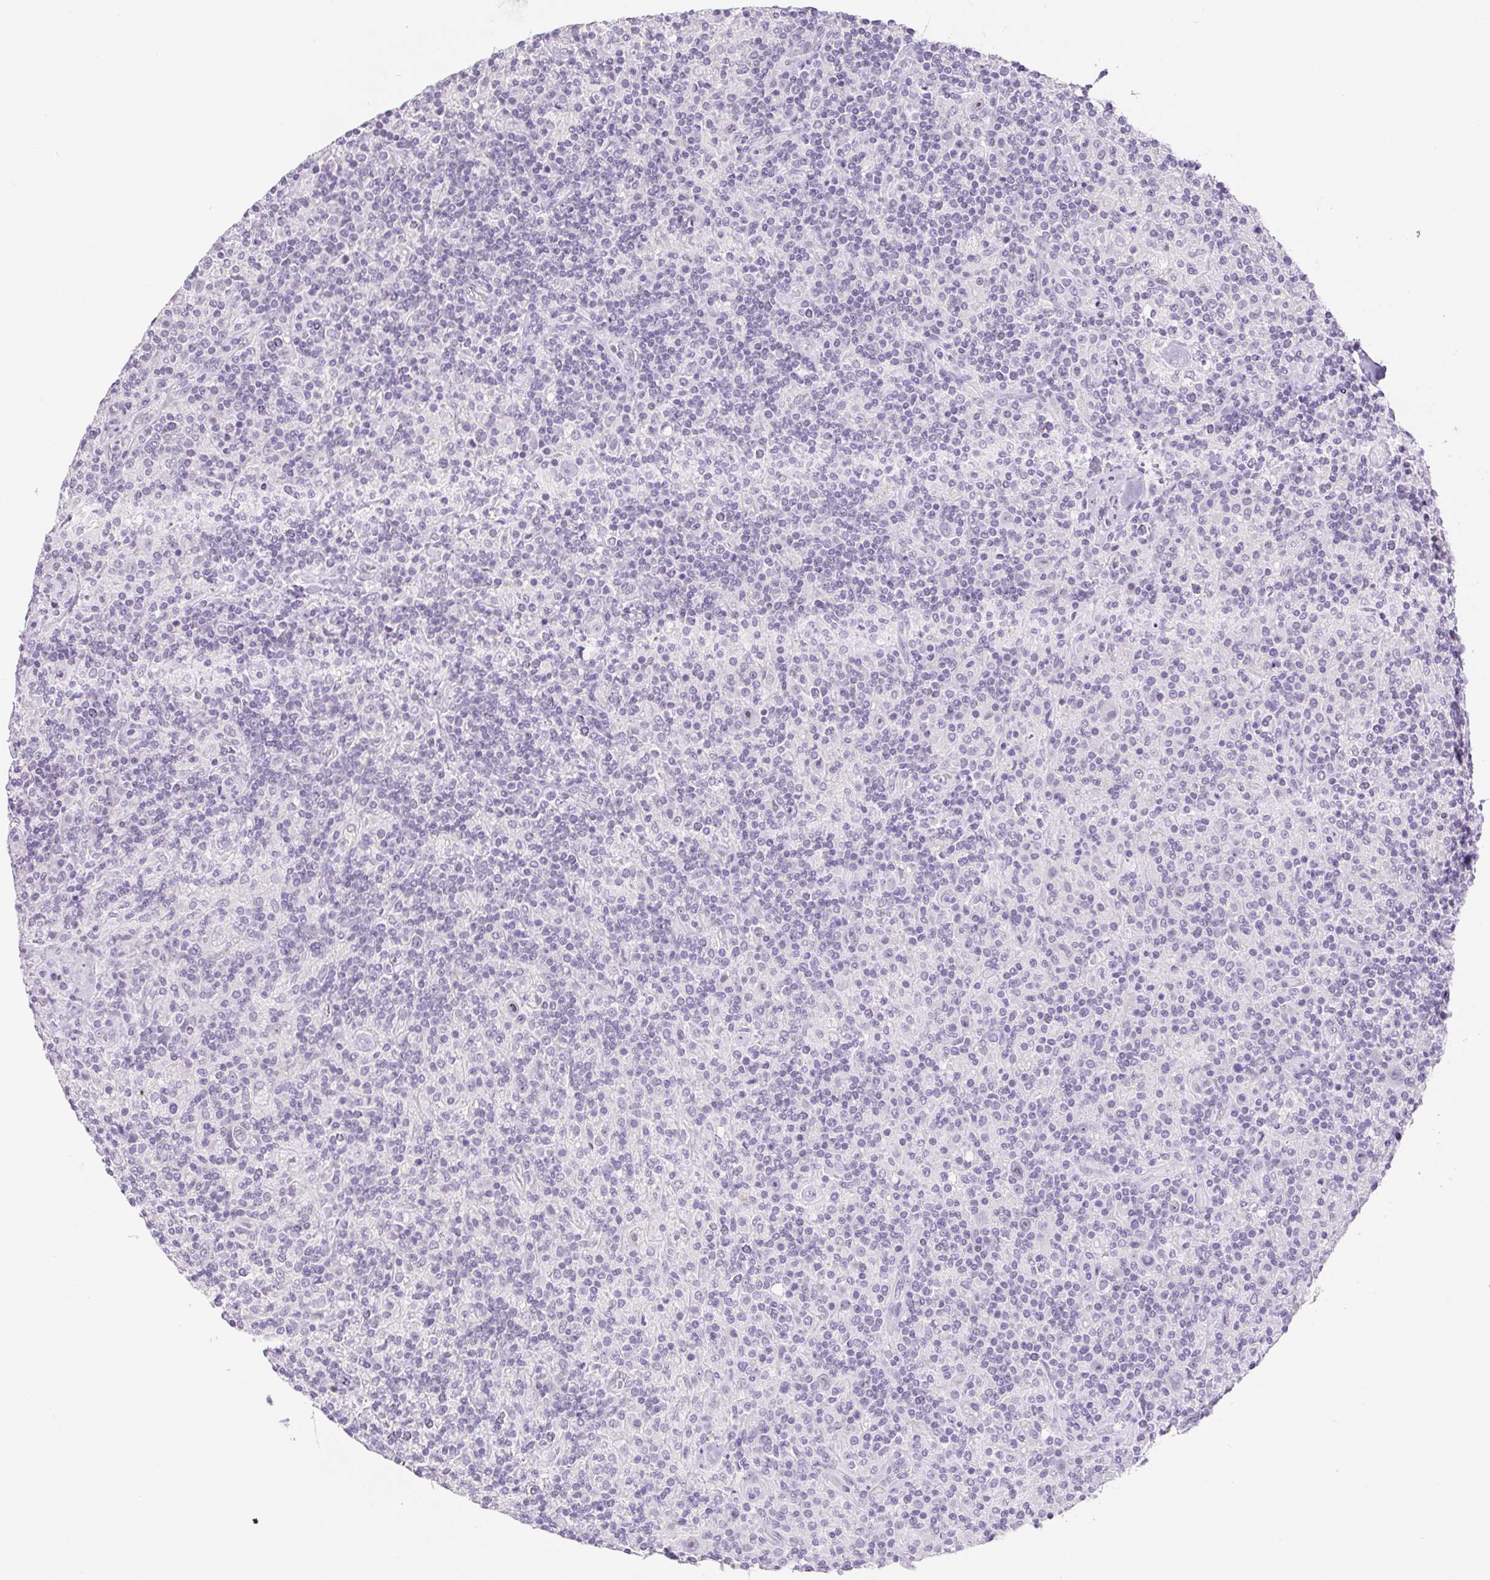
{"staining": {"intensity": "negative", "quantity": "none", "location": "none"}, "tissue": "lymphoma", "cell_type": "Tumor cells", "image_type": "cancer", "snomed": [{"axis": "morphology", "description": "Hodgkin's disease, NOS"}, {"axis": "topography", "description": "Lymph node"}], "caption": "An image of lymphoma stained for a protein demonstrates no brown staining in tumor cells.", "gene": "ST8SIA3", "patient": {"sex": "male", "age": 70}}